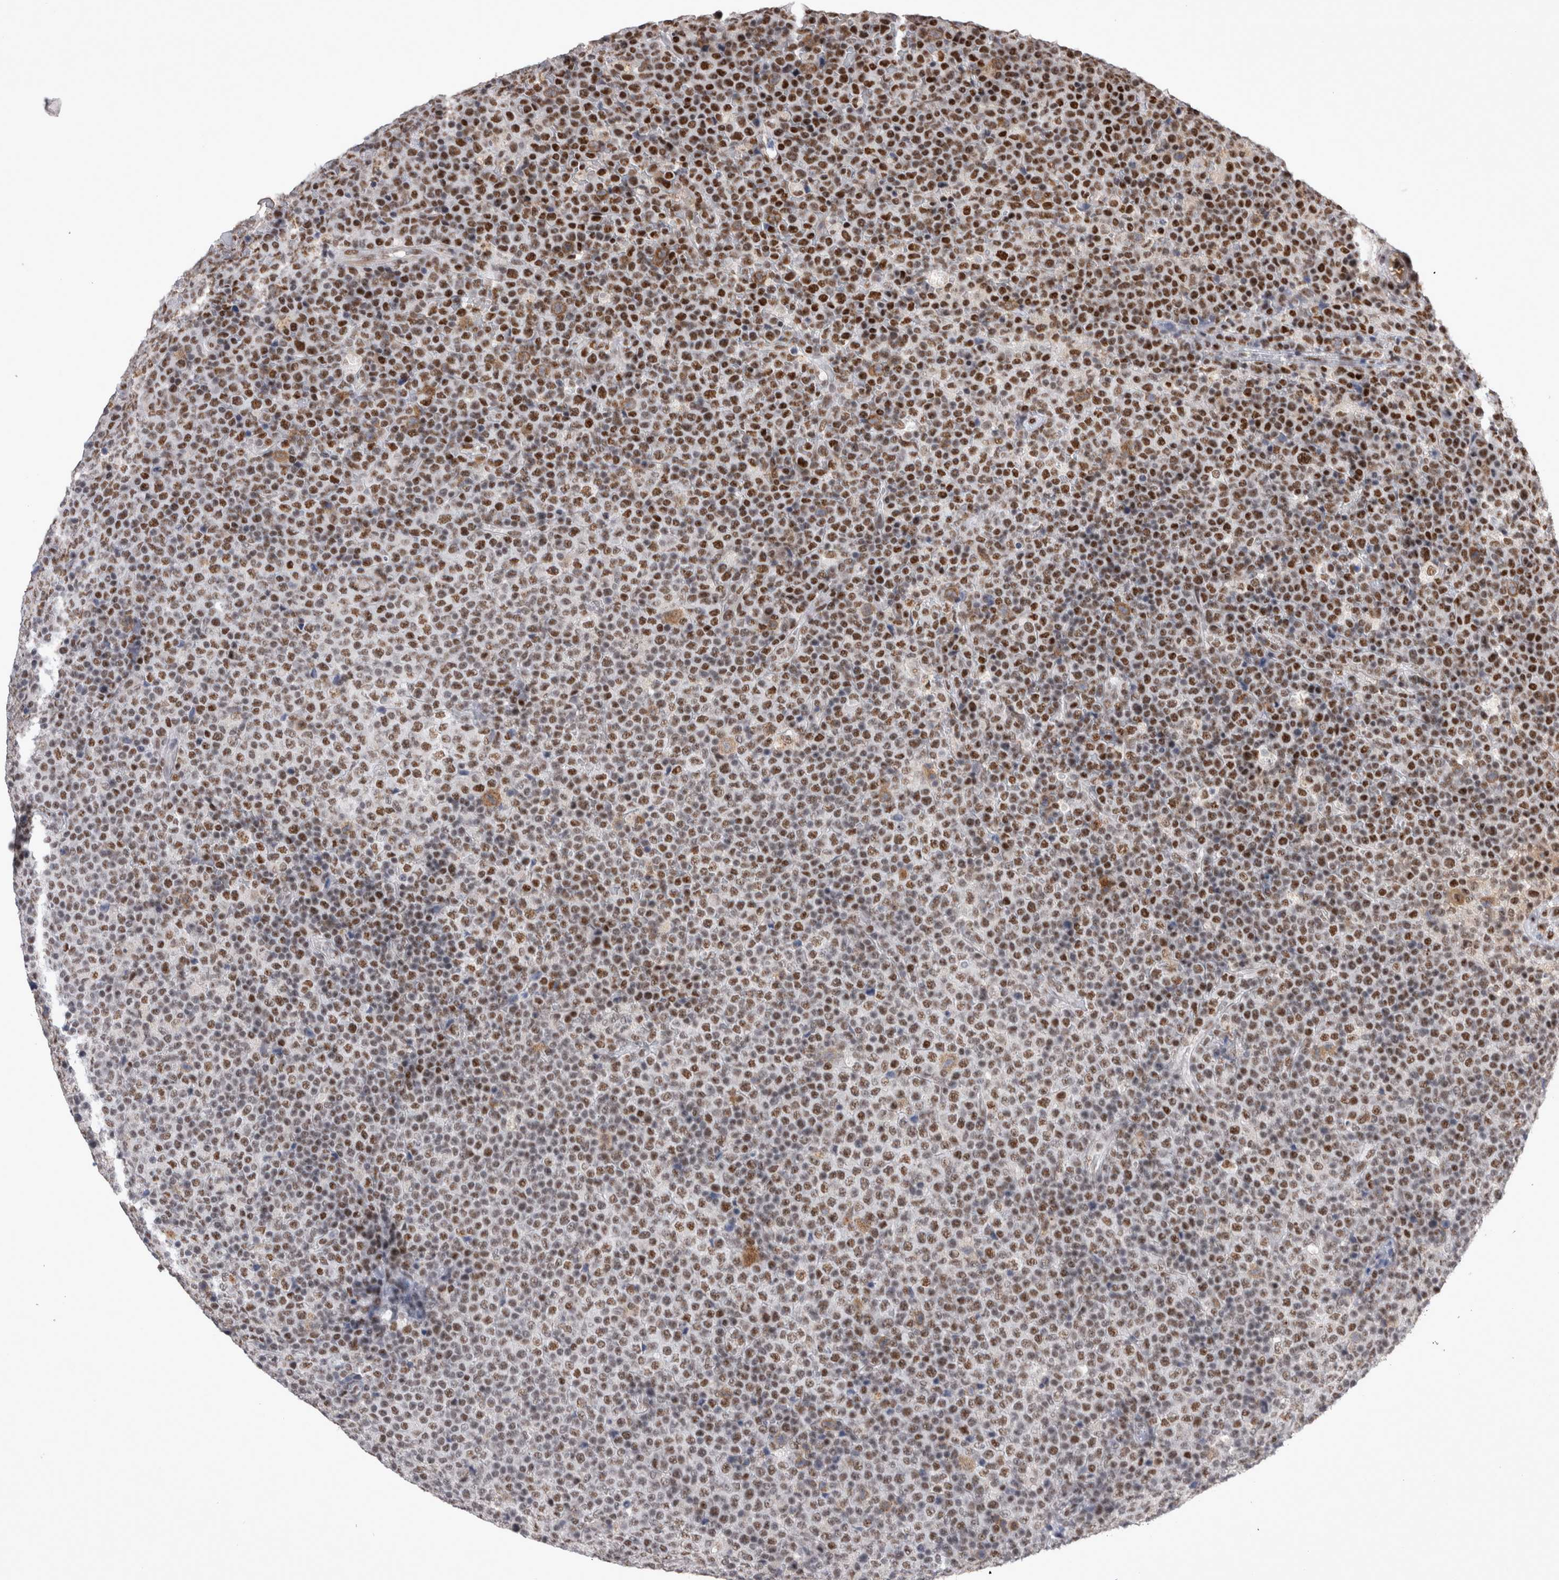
{"staining": {"intensity": "strong", "quantity": "25%-75%", "location": "nuclear"}, "tissue": "lymphoma", "cell_type": "Tumor cells", "image_type": "cancer", "snomed": [{"axis": "morphology", "description": "Malignant lymphoma, non-Hodgkin's type, High grade"}, {"axis": "topography", "description": "Lymph node"}], "caption": "Protein analysis of high-grade malignant lymphoma, non-Hodgkin's type tissue exhibits strong nuclear staining in approximately 25%-75% of tumor cells.", "gene": "RBM6", "patient": {"sex": "male", "age": 13}}